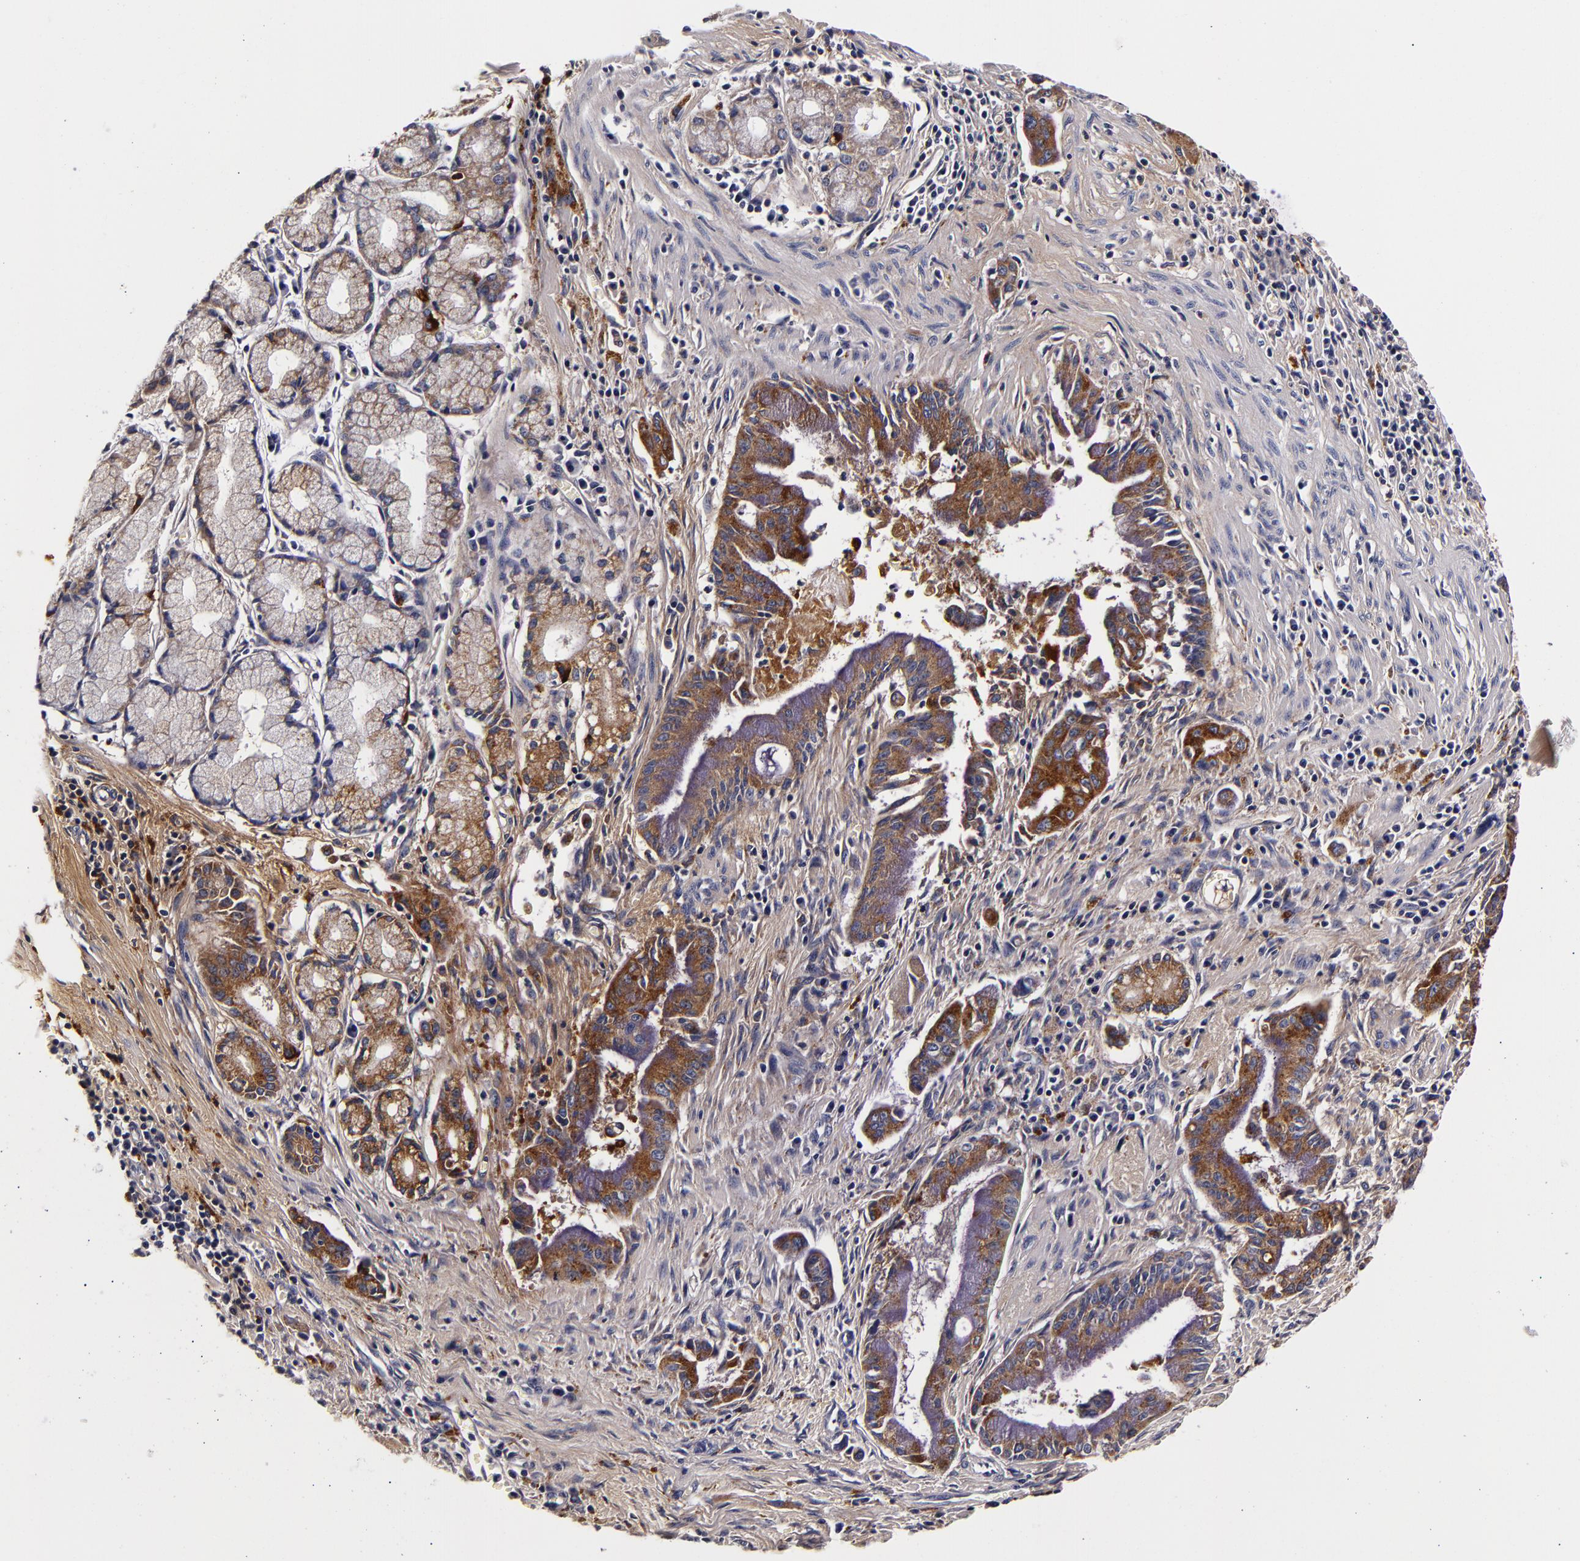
{"staining": {"intensity": "moderate", "quantity": "<25%", "location": "cytoplasmic/membranous"}, "tissue": "pancreatic cancer", "cell_type": "Tumor cells", "image_type": "cancer", "snomed": [{"axis": "morphology", "description": "Adenocarcinoma, NOS"}, {"axis": "topography", "description": "Pancreas"}], "caption": "Approximately <25% of tumor cells in human pancreatic cancer (adenocarcinoma) reveal moderate cytoplasmic/membranous protein expression as visualized by brown immunohistochemical staining.", "gene": "LGALS3BP", "patient": {"sex": "male", "age": 59}}